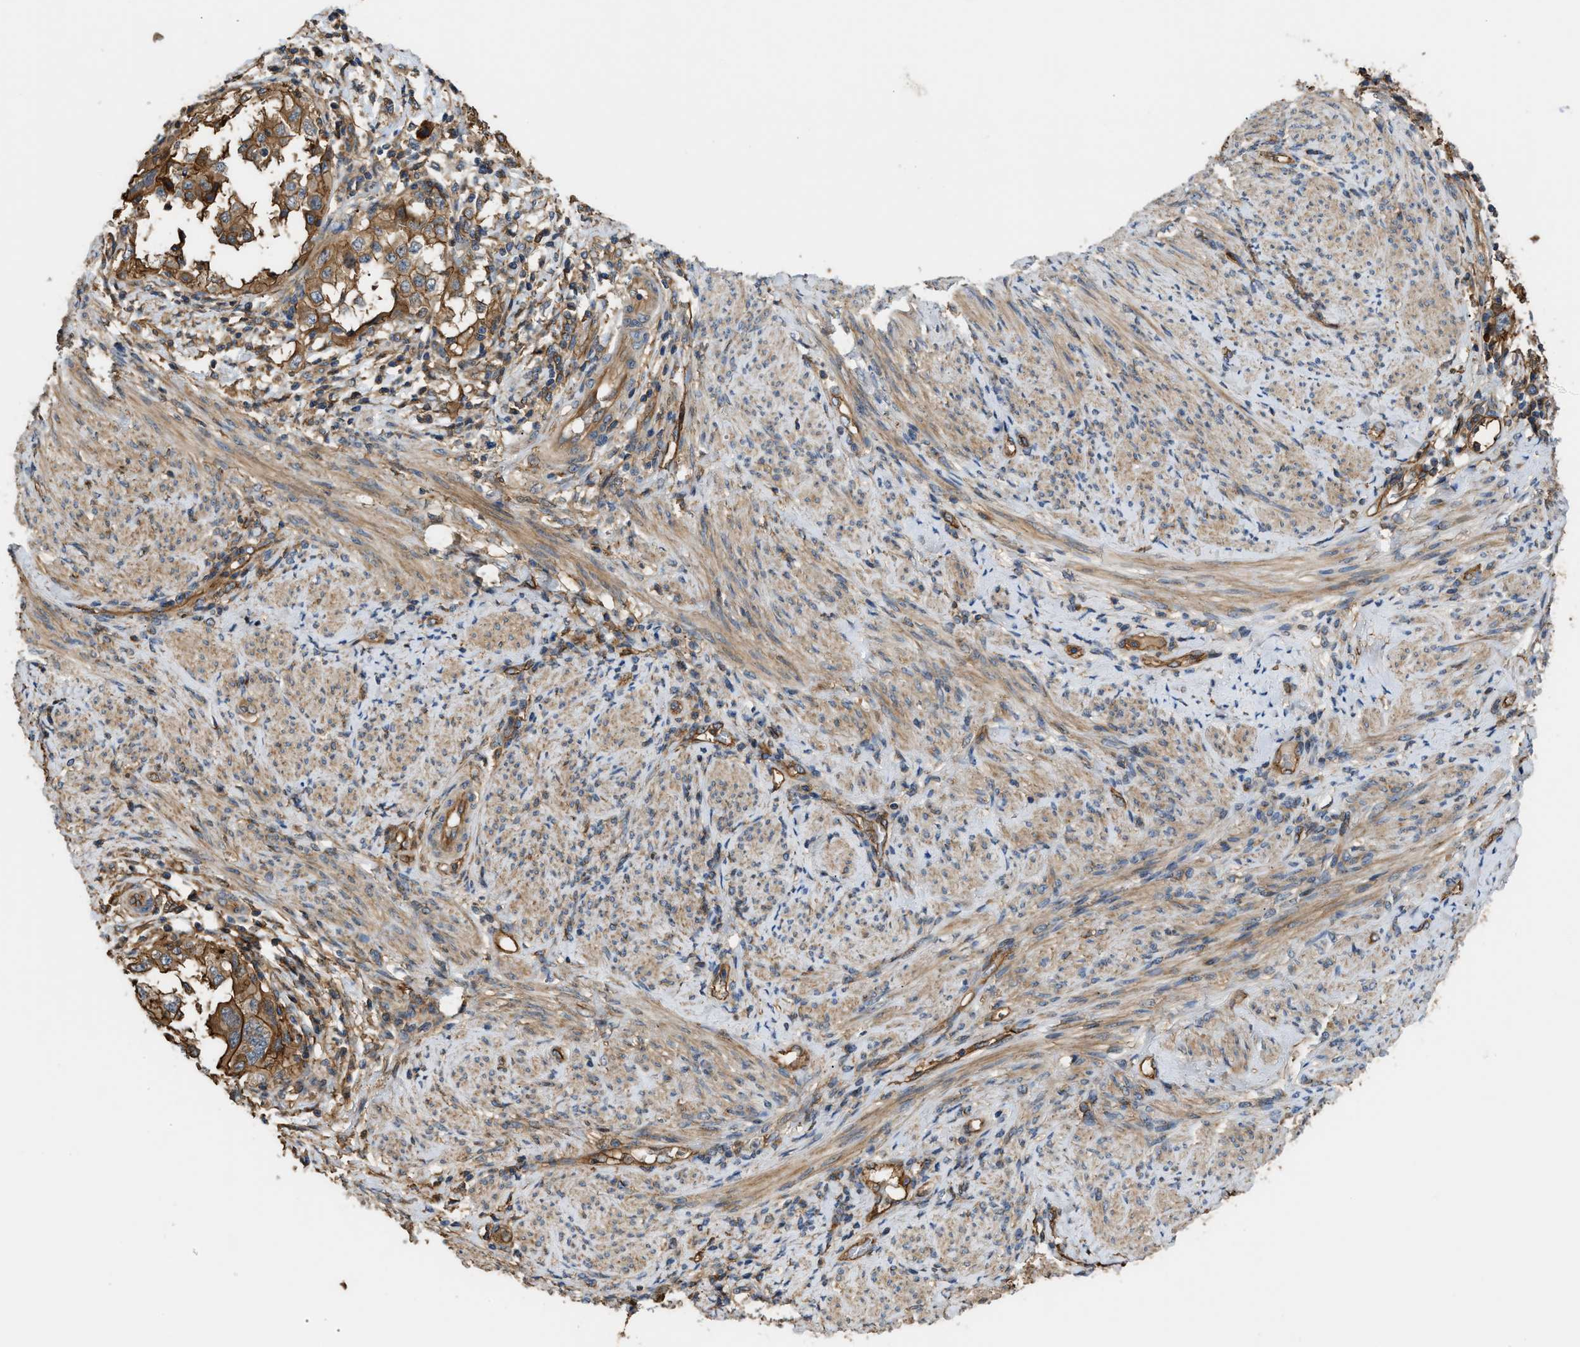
{"staining": {"intensity": "strong", "quantity": ">75%", "location": "cytoplasmic/membranous"}, "tissue": "endometrial cancer", "cell_type": "Tumor cells", "image_type": "cancer", "snomed": [{"axis": "morphology", "description": "Adenocarcinoma, NOS"}, {"axis": "topography", "description": "Endometrium"}], "caption": "Protein staining of endometrial cancer tissue demonstrates strong cytoplasmic/membranous expression in approximately >75% of tumor cells.", "gene": "DDHD2", "patient": {"sex": "female", "age": 85}}